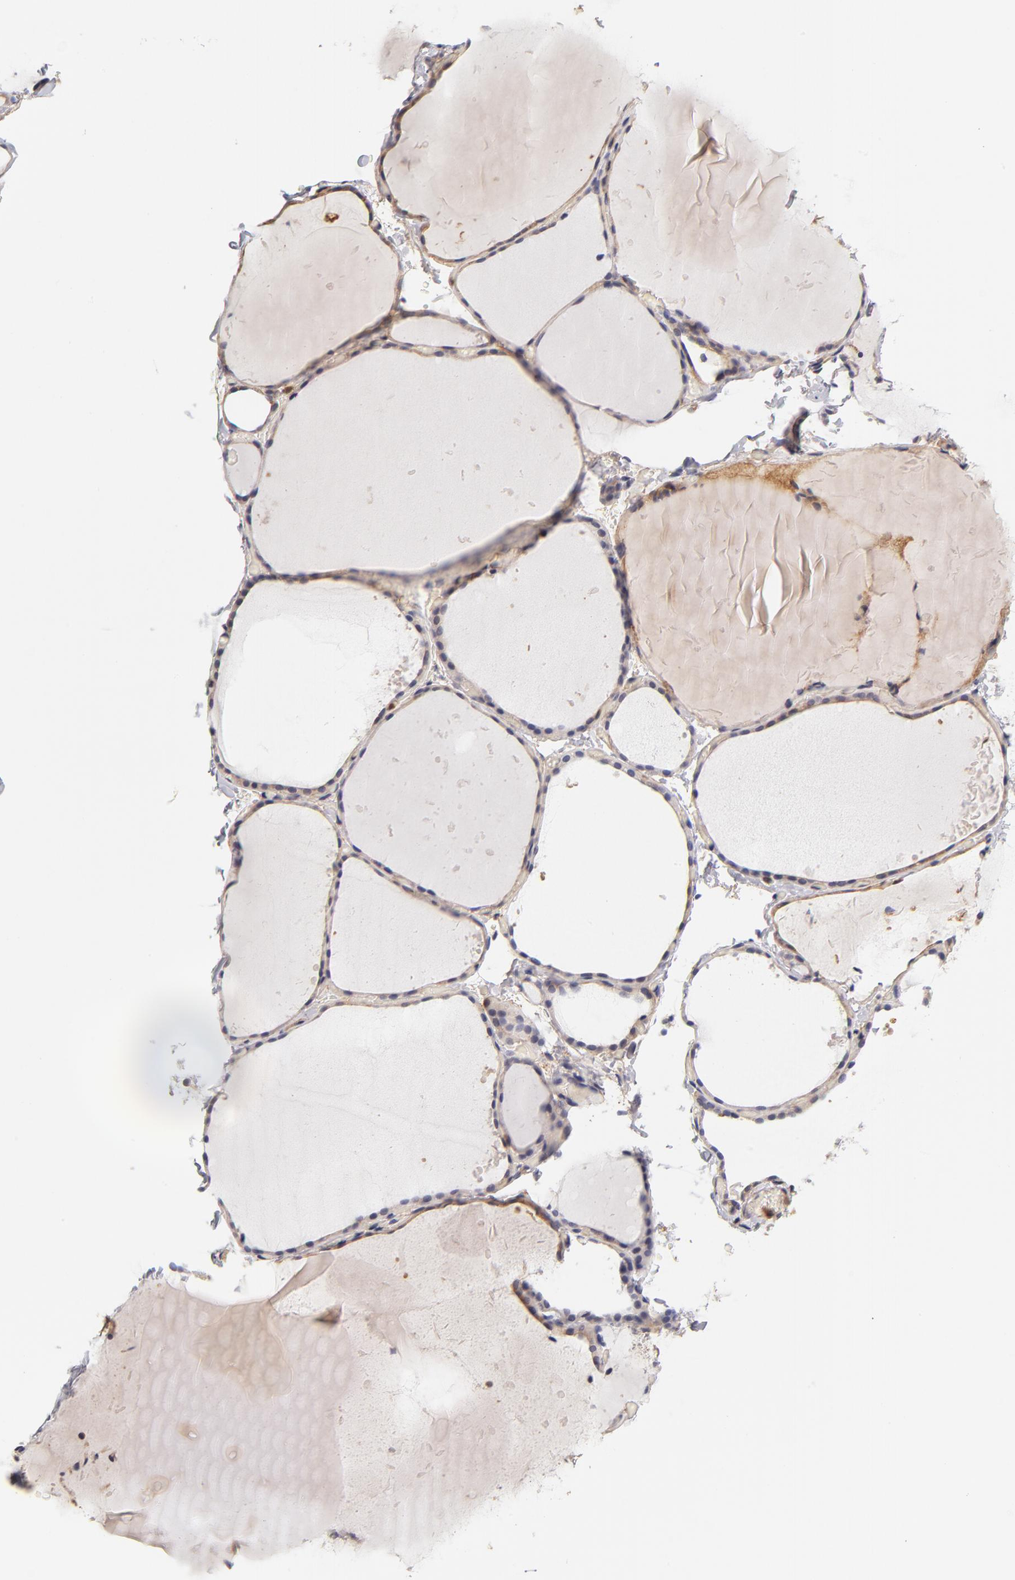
{"staining": {"intensity": "moderate", "quantity": ">75%", "location": "cytoplasmic/membranous"}, "tissue": "thyroid gland", "cell_type": "Glandular cells", "image_type": "normal", "snomed": [{"axis": "morphology", "description": "Normal tissue, NOS"}, {"axis": "topography", "description": "Thyroid gland"}], "caption": "DAB (3,3'-diaminobenzidine) immunohistochemical staining of normal thyroid gland reveals moderate cytoplasmic/membranous protein positivity in about >75% of glandular cells.", "gene": "FCMR", "patient": {"sex": "female", "age": 22}}